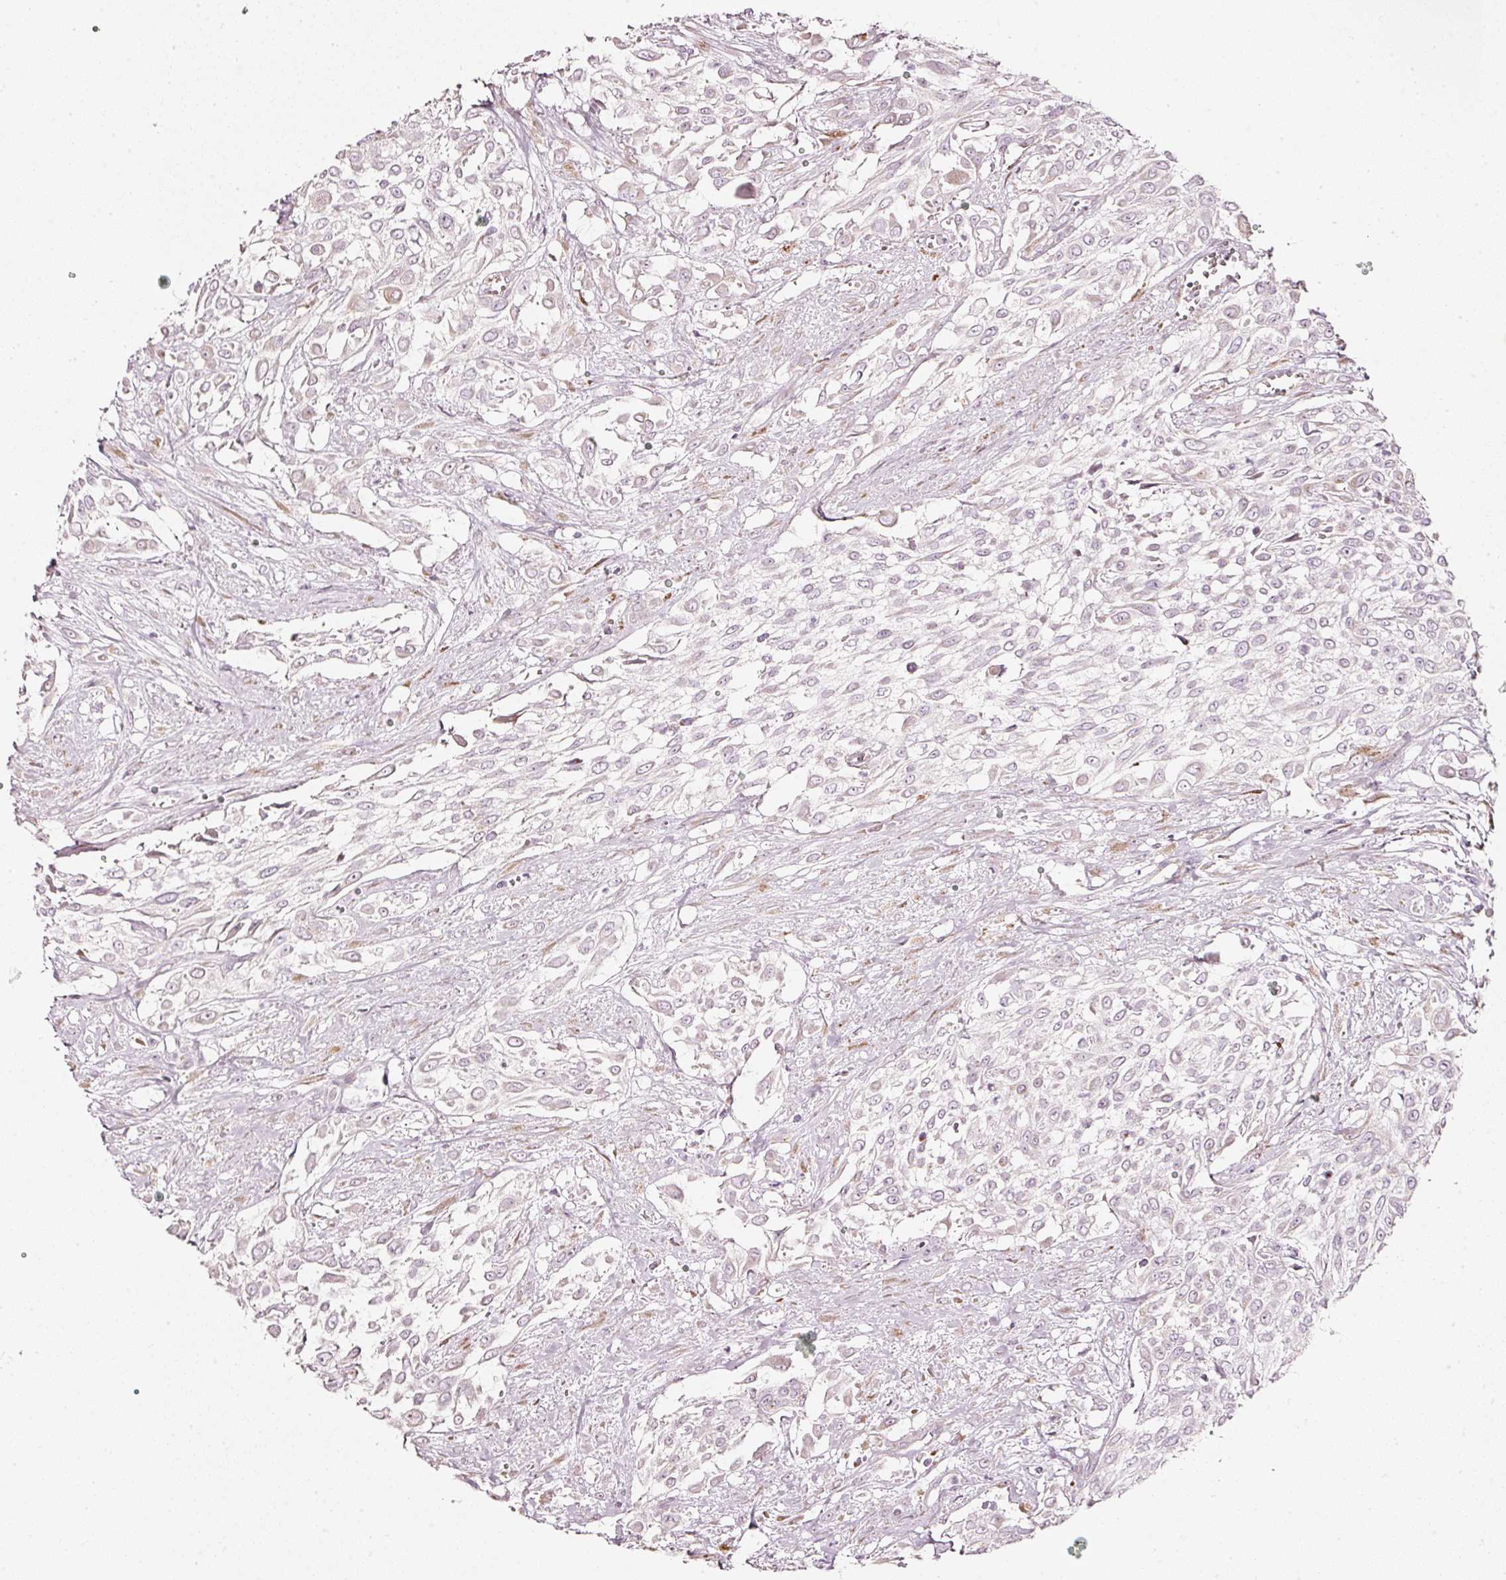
{"staining": {"intensity": "negative", "quantity": "none", "location": "none"}, "tissue": "urothelial cancer", "cell_type": "Tumor cells", "image_type": "cancer", "snomed": [{"axis": "morphology", "description": "Urothelial carcinoma, High grade"}, {"axis": "topography", "description": "Urinary bladder"}], "caption": "Human urothelial cancer stained for a protein using immunohistochemistry (IHC) displays no expression in tumor cells.", "gene": "SDF4", "patient": {"sex": "male", "age": 57}}